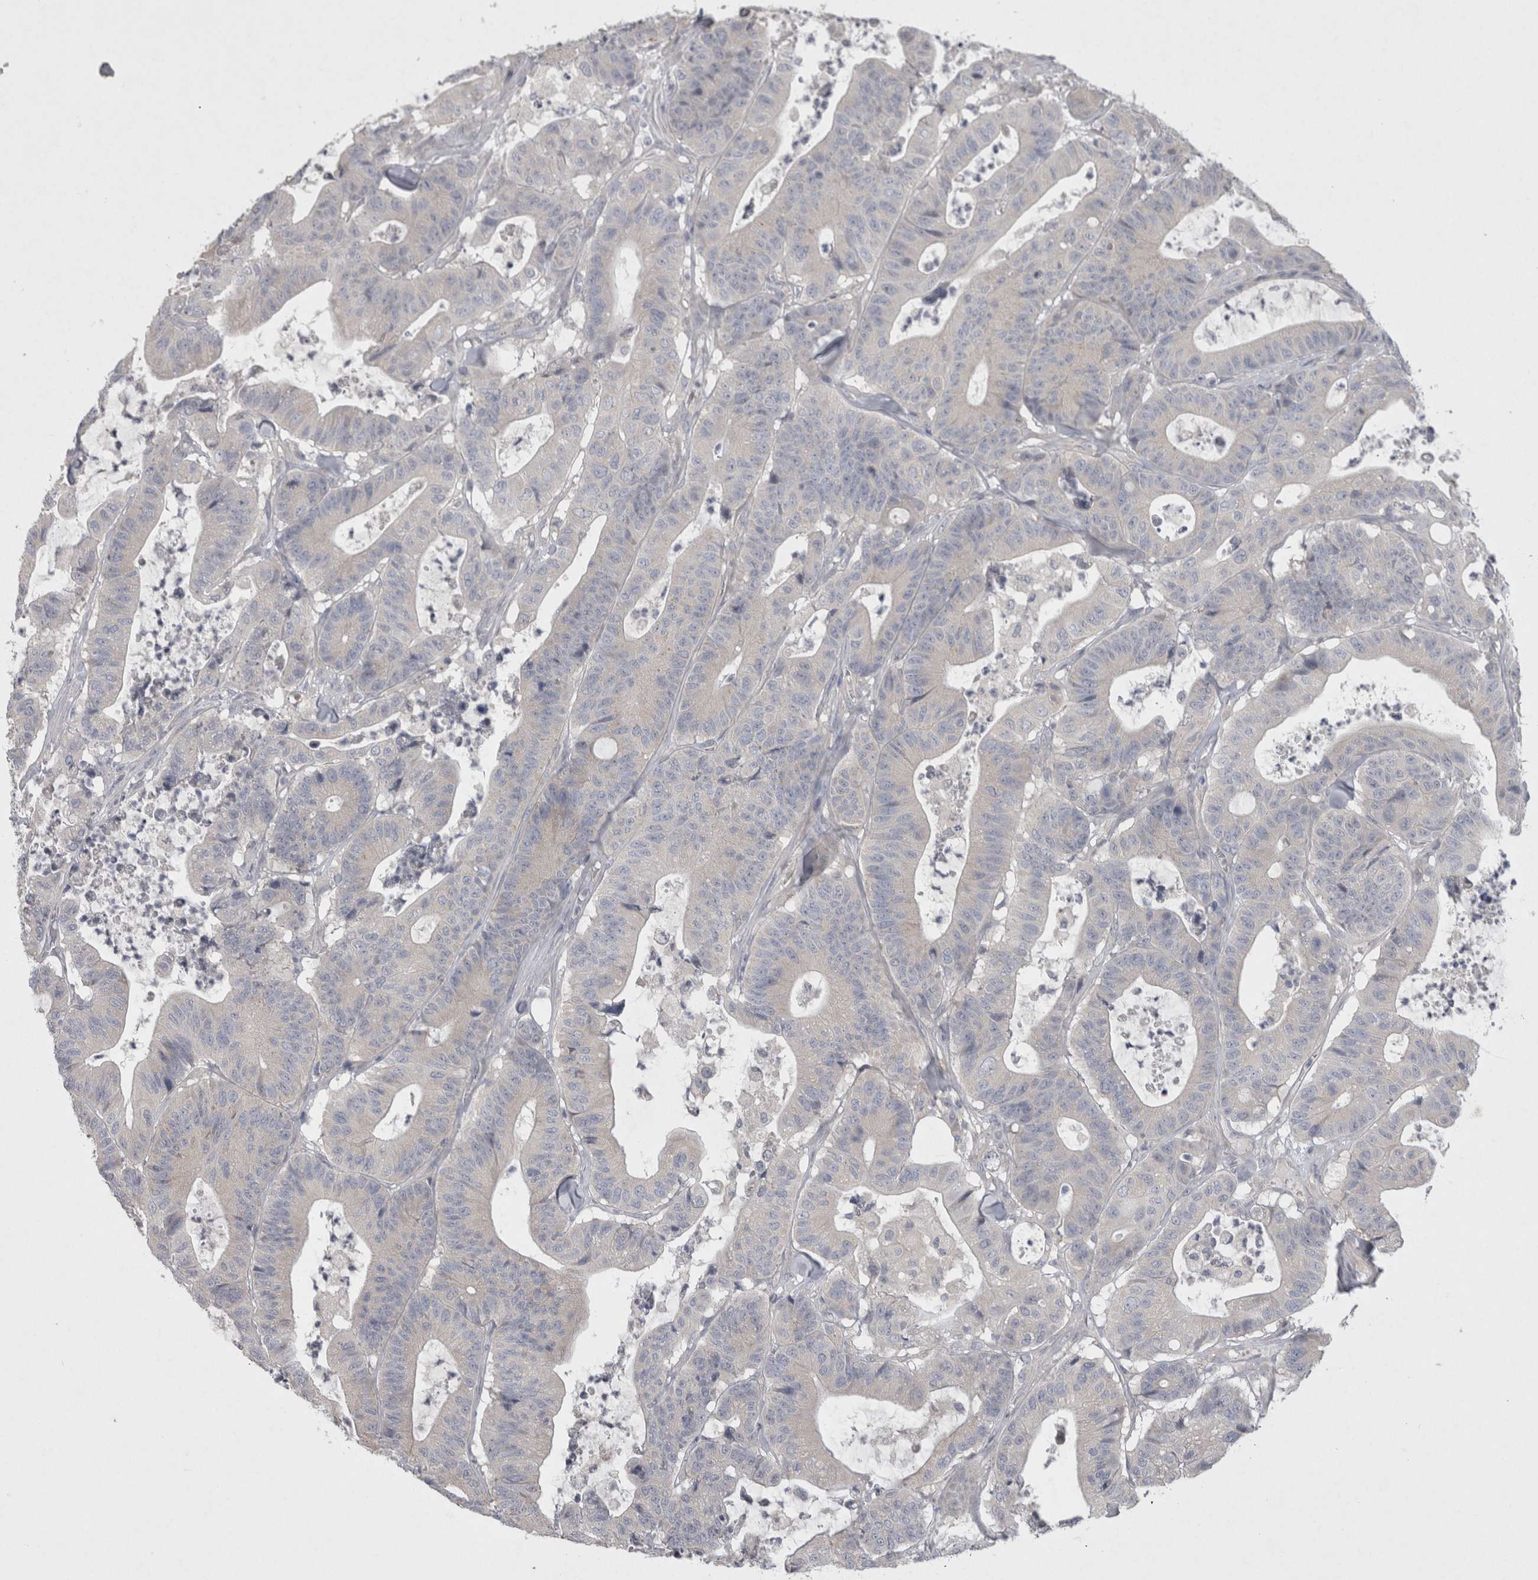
{"staining": {"intensity": "negative", "quantity": "none", "location": "none"}, "tissue": "colorectal cancer", "cell_type": "Tumor cells", "image_type": "cancer", "snomed": [{"axis": "morphology", "description": "Adenocarcinoma, NOS"}, {"axis": "topography", "description": "Colon"}], "caption": "A high-resolution photomicrograph shows IHC staining of adenocarcinoma (colorectal), which exhibits no significant expression in tumor cells. The staining was performed using DAB (3,3'-diaminobenzidine) to visualize the protein expression in brown, while the nuclei were stained in blue with hematoxylin (Magnification: 20x).", "gene": "LRRC40", "patient": {"sex": "female", "age": 84}}